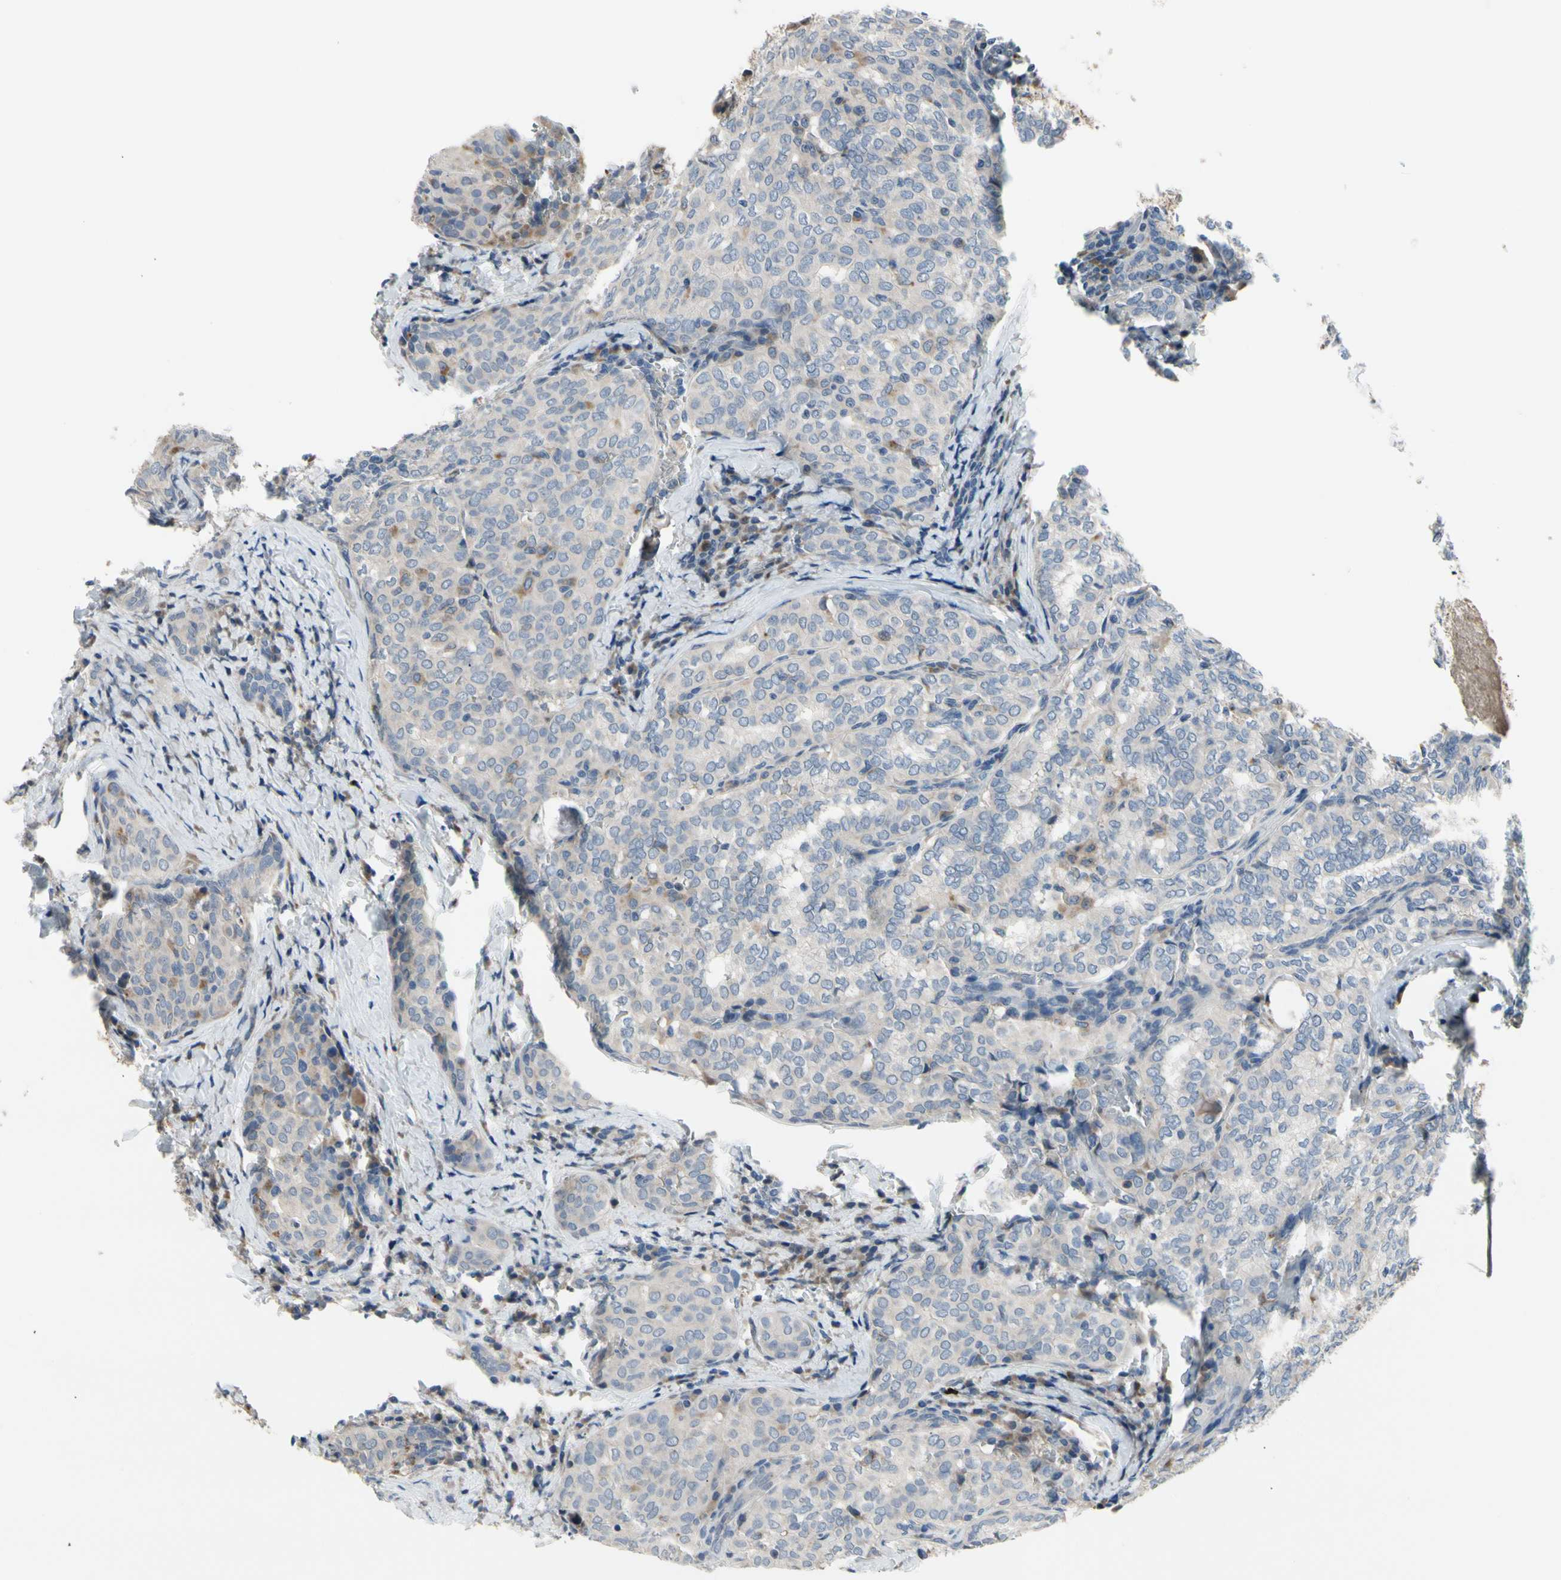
{"staining": {"intensity": "moderate", "quantity": "<25%", "location": "cytoplasmic/membranous"}, "tissue": "thyroid cancer", "cell_type": "Tumor cells", "image_type": "cancer", "snomed": [{"axis": "morphology", "description": "Normal tissue, NOS"}, {"axis": "morphology", "description": "Papillary adenocarcinoma, NOS"}, {"axis": "topography", "description": "Thyroid gland"}], "caption": "Brown immunohistochemical staining in human thyroid papillary adenocarcinoma displays moderate cytoplasmic/membranous staining in approximately <25% of tumor cells. Ihc stains the protein of interest in brown and the nuclei are stained blue.", "gene": "NFASC", "patient": {"sex": "female", "age": 30}}